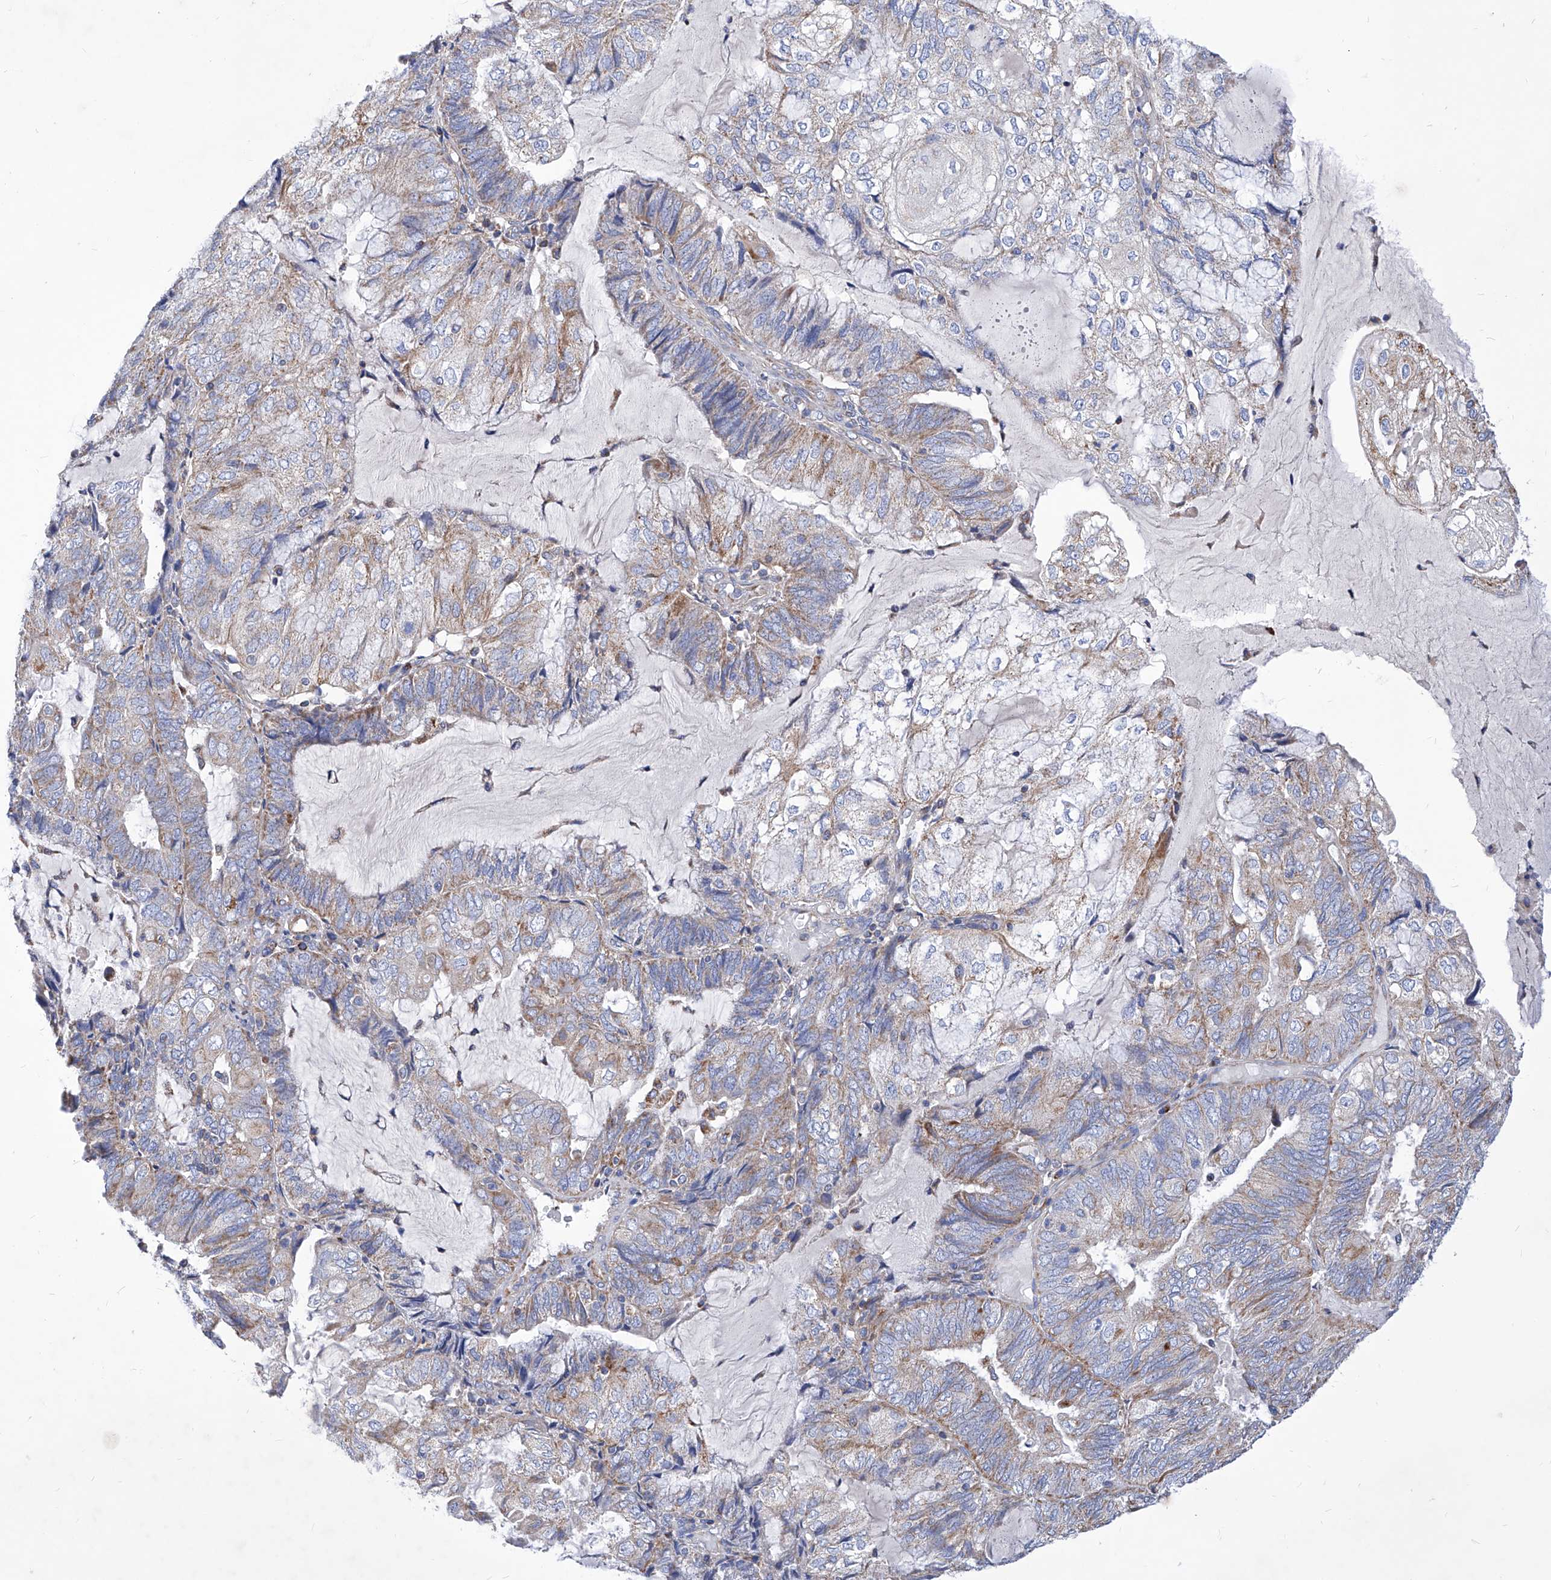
{"staining": {"intensity": "weak", "quantity": ">75%", "location": "cytoplasmic/membranous"}, "tissue": "endometrial cancer", "cell_type": "Tumor cells", "image_type": "cancer", "snomed": [{"axis": "morphology", "description": "Adenocarcinoma, NOS"}, {"axis": "topography", "description": "Endometrium"}], "caption": "Adenocarcinoma (endometrial) stained with a protein marker shows weak staining in tumor cells.", "gene": "HRNR", "patient": {"sex": "female", "age": 81}}